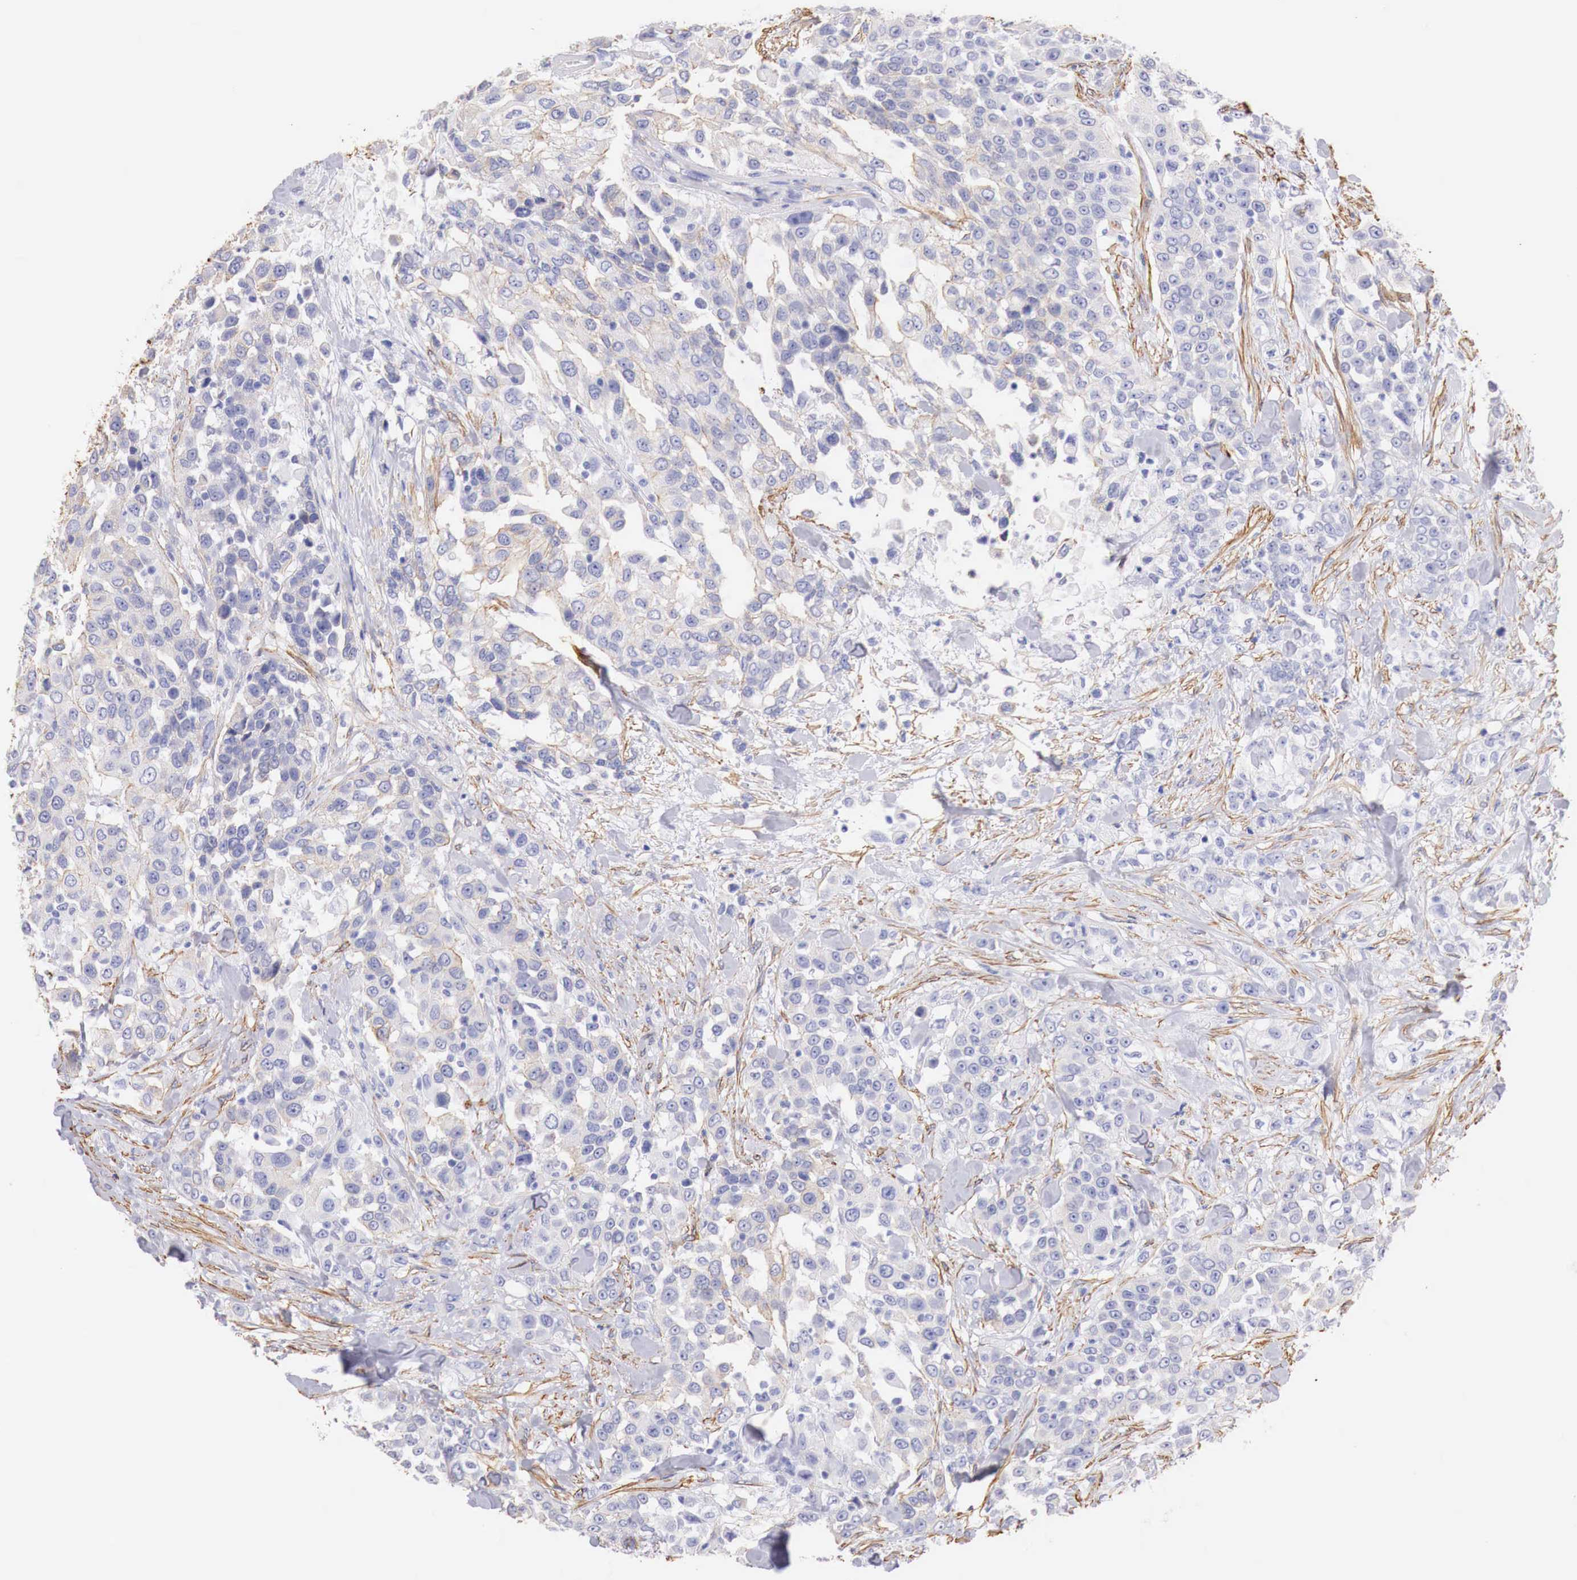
{"staining": {"intensity": "negative", "quantity": "none", "location": "none"}, "tissue": "urothelial cancer", "cell_type": "Tumor cells", "image_type": "cancer", "snomed": [{"axis": "morphology", "description": "Urothelial carcinoma, High grade"}, {"axis": "topography", "description": "Urinary bladder"}], "caption": "This histopathology image is of urothelial carcinoma (high-grade) stained with immunohistochemistry (IHC) to label a protein in brown with the nuclei are counter-stained blue. There is no staining in tumor cells.", "gene": "TPM1", "patient": {"sex": "female", "age": 80}}